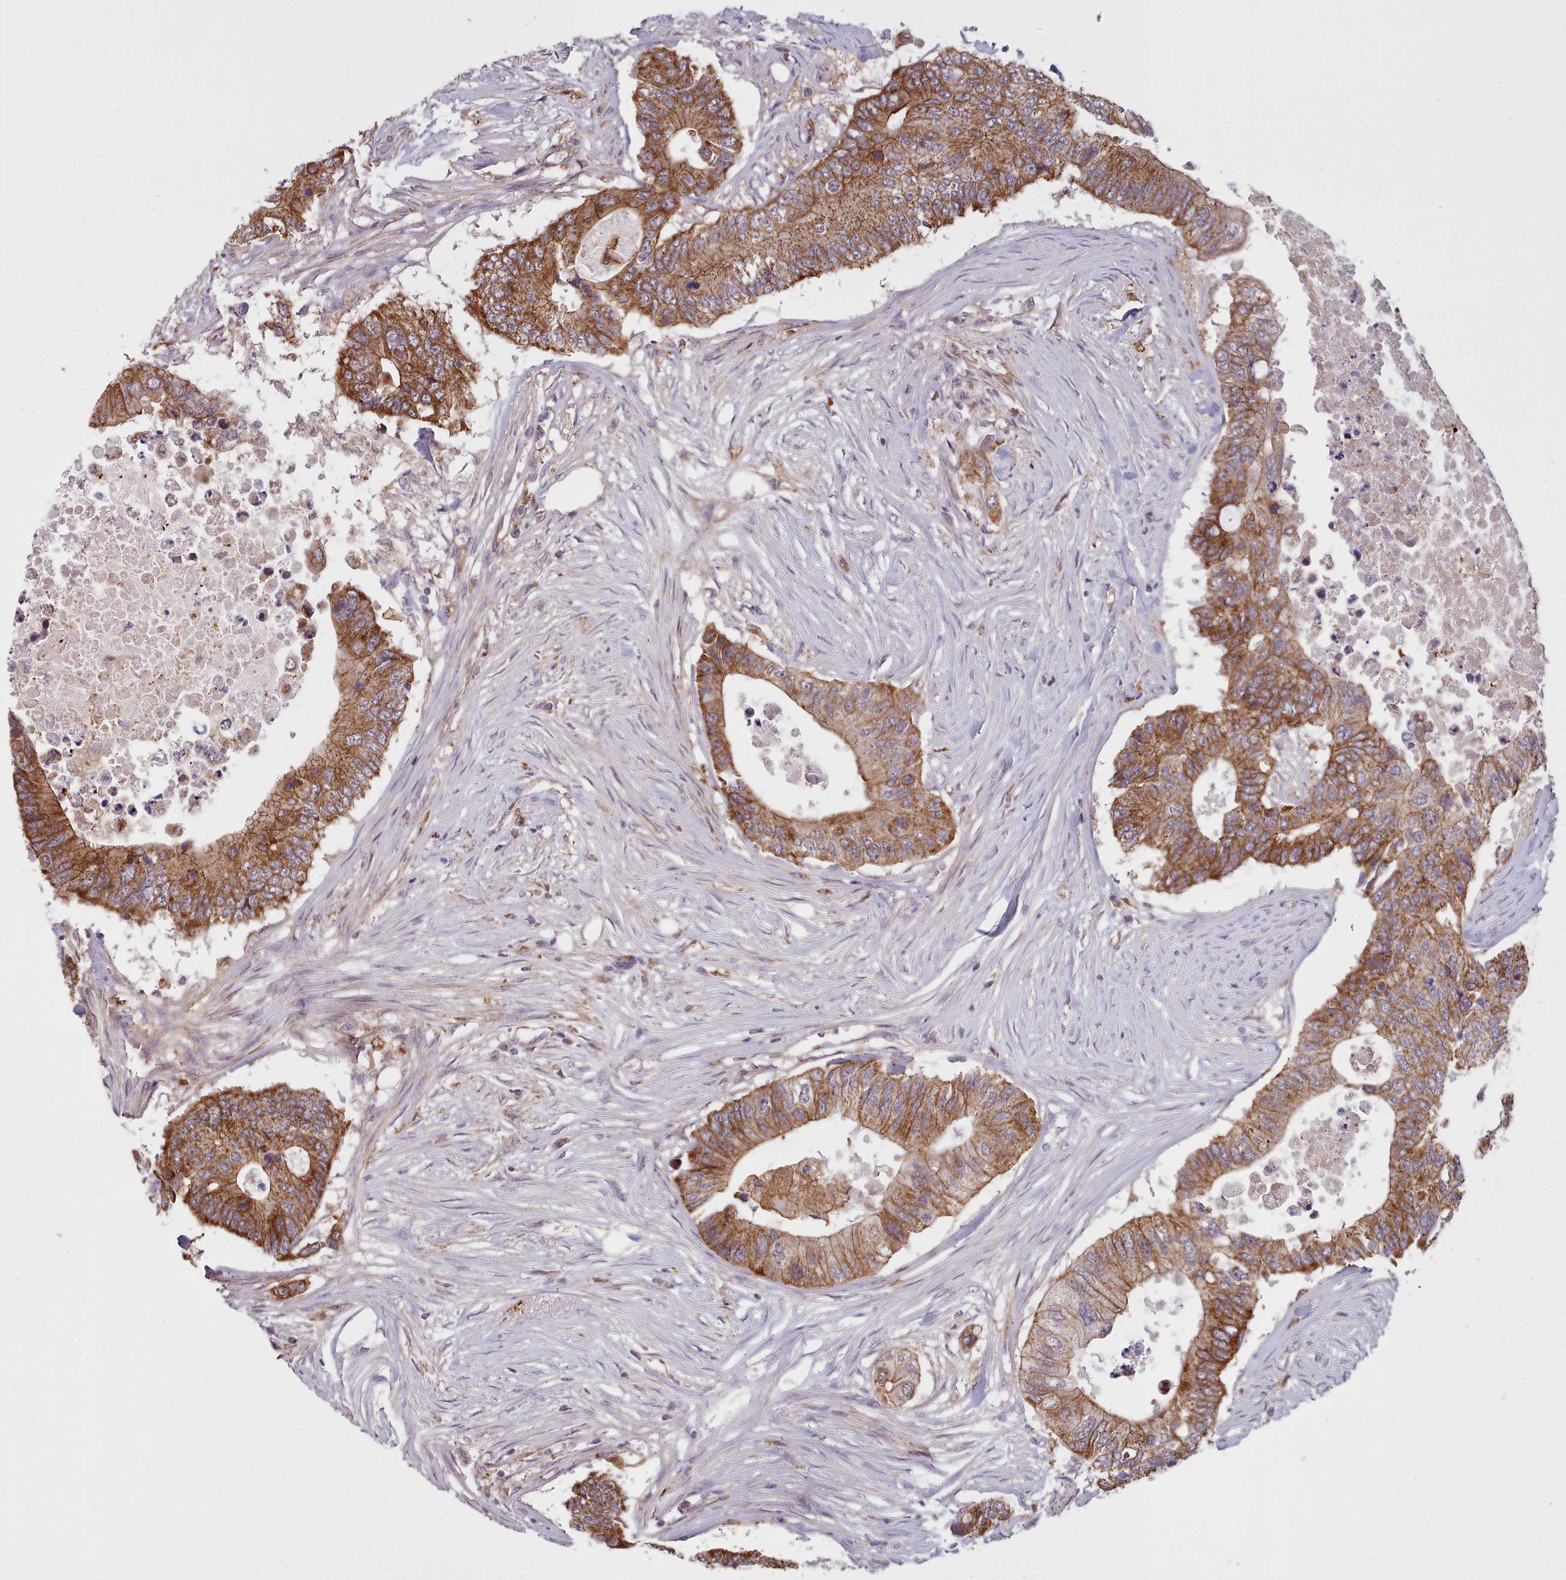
{"staining": {"intensity": "strong", "quantity": ">75%", "location": "cytoplasmic/membranous"}, "tissue": "colorectal cancer", "cell_type": "Tumor cells", "image_type": "cancer", "snomed": [{"axis": "morphology", "description": "Adenocarcinoma, NOS"}, {"axis": "topography", "description": "Colon"}], "caption": "Brown immunohistochemical staining in human colorectal cancer (adenocarcinoma) exhibits strong cytoplasmic/membranous expression in about >75% of tumor cells.", "gene": "MRPL46", "patient": {"sex": "male", "age": 71}}